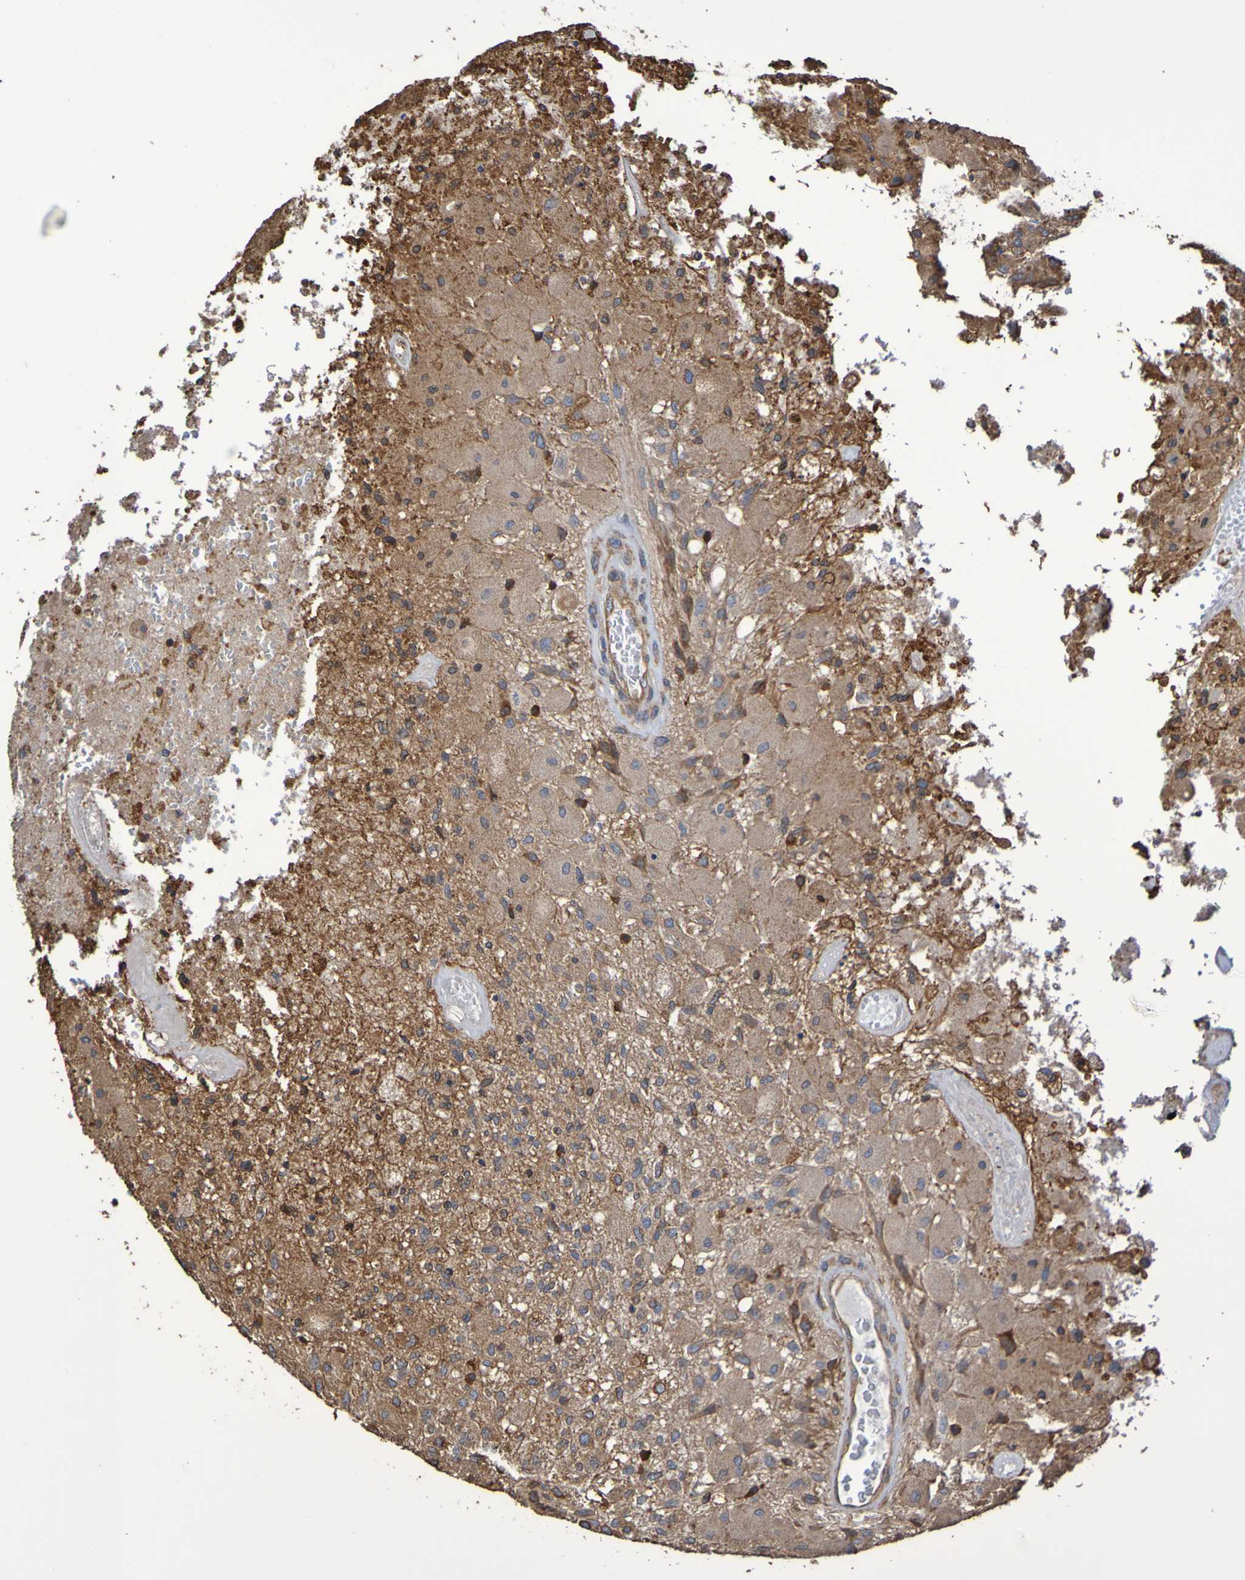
{"staining": {"intensity": "moderate", "quantity": ">75%", "location": "cytoplasmic/membranous"}, "tissue": "glioma", "cell_type": "Tumor cells", "image_type": "cancer", "snomed": [{"axis": "morphology", "description": "Normal tissue, NOS"}, {"axis": "morphology", "description": "Glioma, malignant, High grade"}, {"axis": "topography", "description": "Cerebral cortex"}], "caption": "Immunohistochemistry (IHC) histopathology image of neoplastic tissue: human glioma stained using immunohistochemistry (IHC) shows medium levels of moderate protein expression localized specifically in the cytoplasmic/membranous of tumor cells, appearing as a cytoplasmic/membranous brown color.", "gene": "RAB11A", "patient": {"sex": "male", "age": 77}}